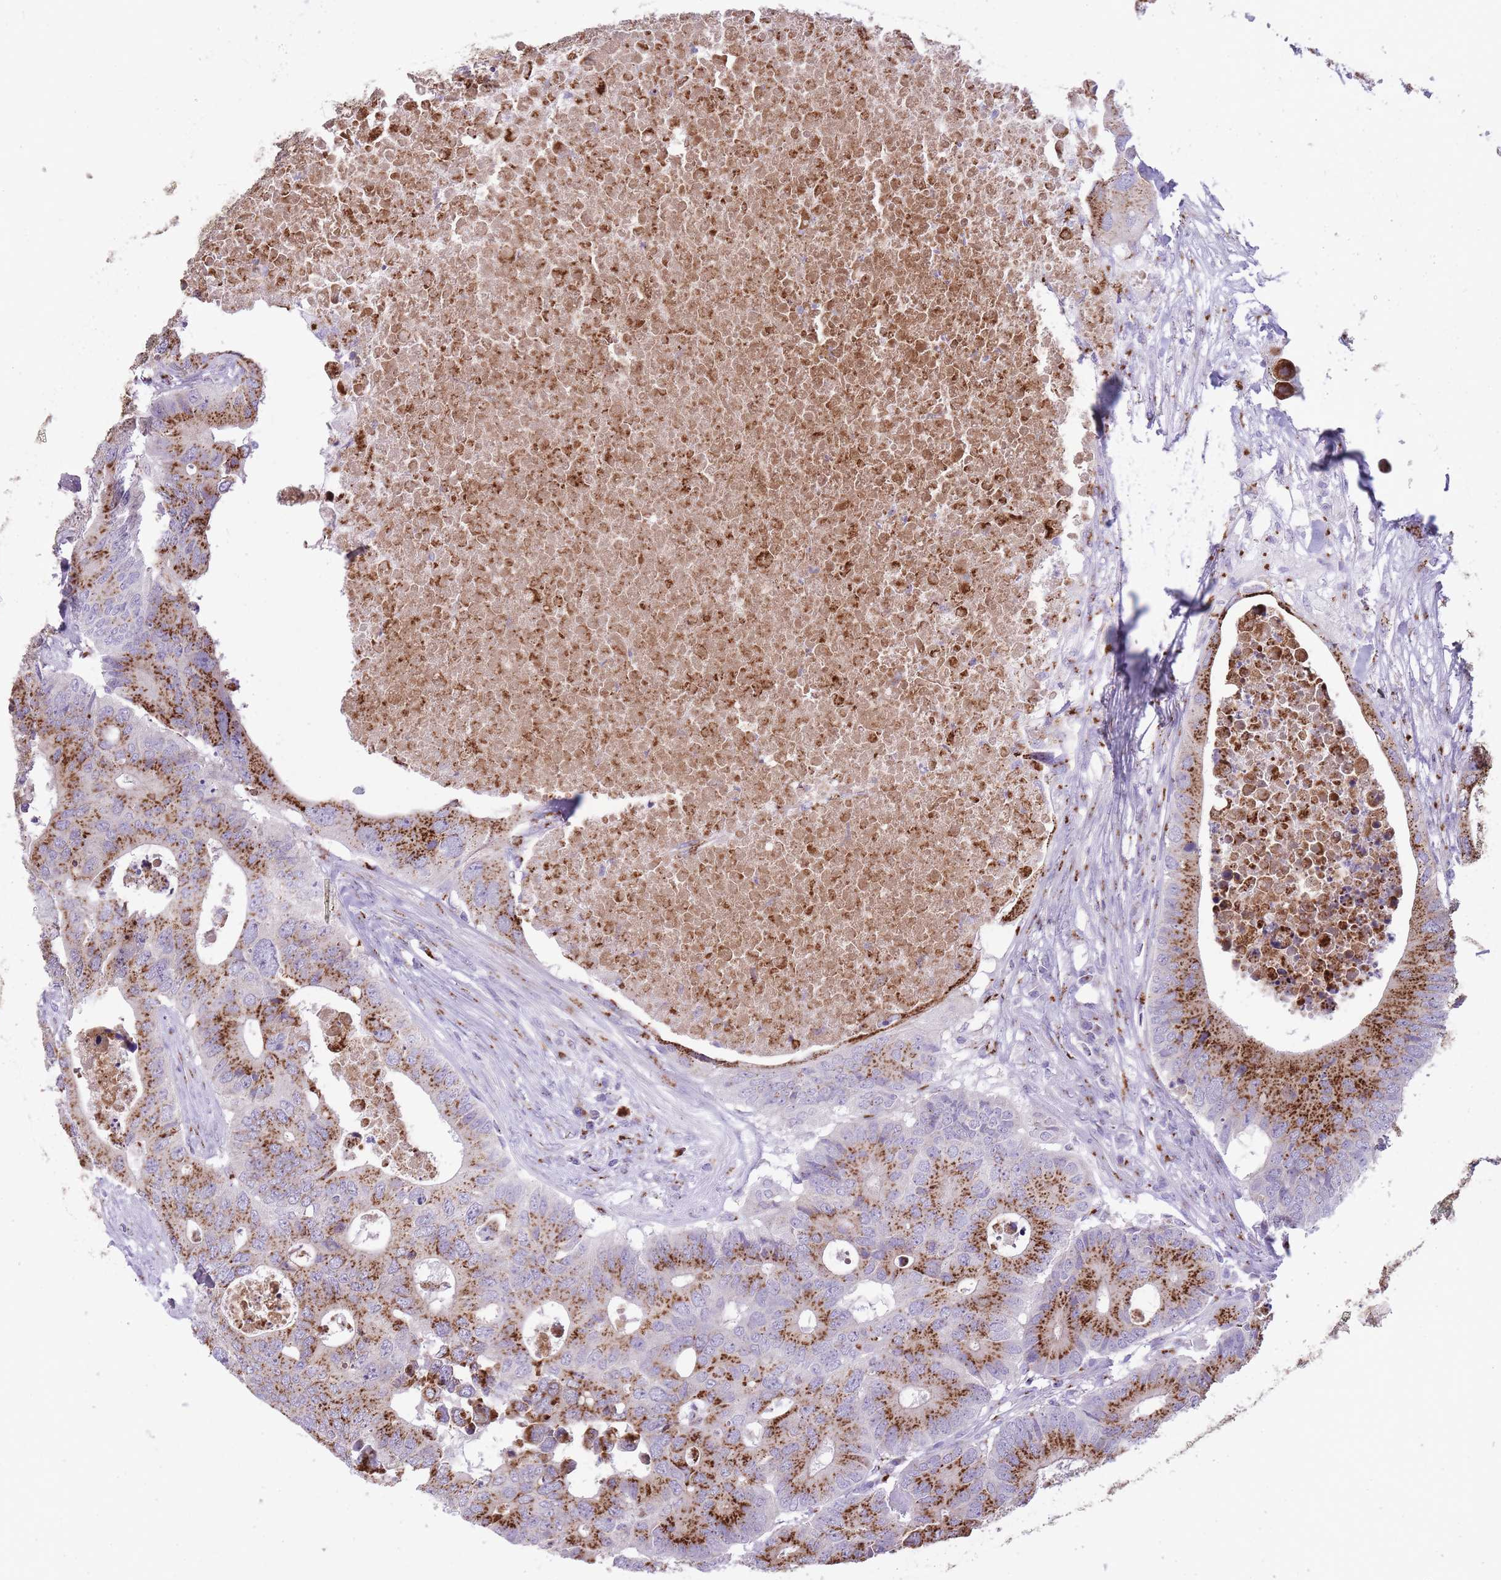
{"staining": {"intensity": "strong", "quantity": ">75%", "location": "cytoplasmic/membranous"}, "tissue": "colorectal cancer", "cell_type": "Tumor cells", "image_type": "cancer", "snomed": [{"axis": "morphology", "description": "Adenocarcinoma, NOS"}, {"axis": "topography", "description": "Colon"}], "caption": "Protein staining demonstrates strong cytoplasmic/membranous positivity in approximately >75% of tumor cells in colorectal adenocarcinoma.", "gene": "B4GALT2", "patient": {"sex": "male", "age": 71}}